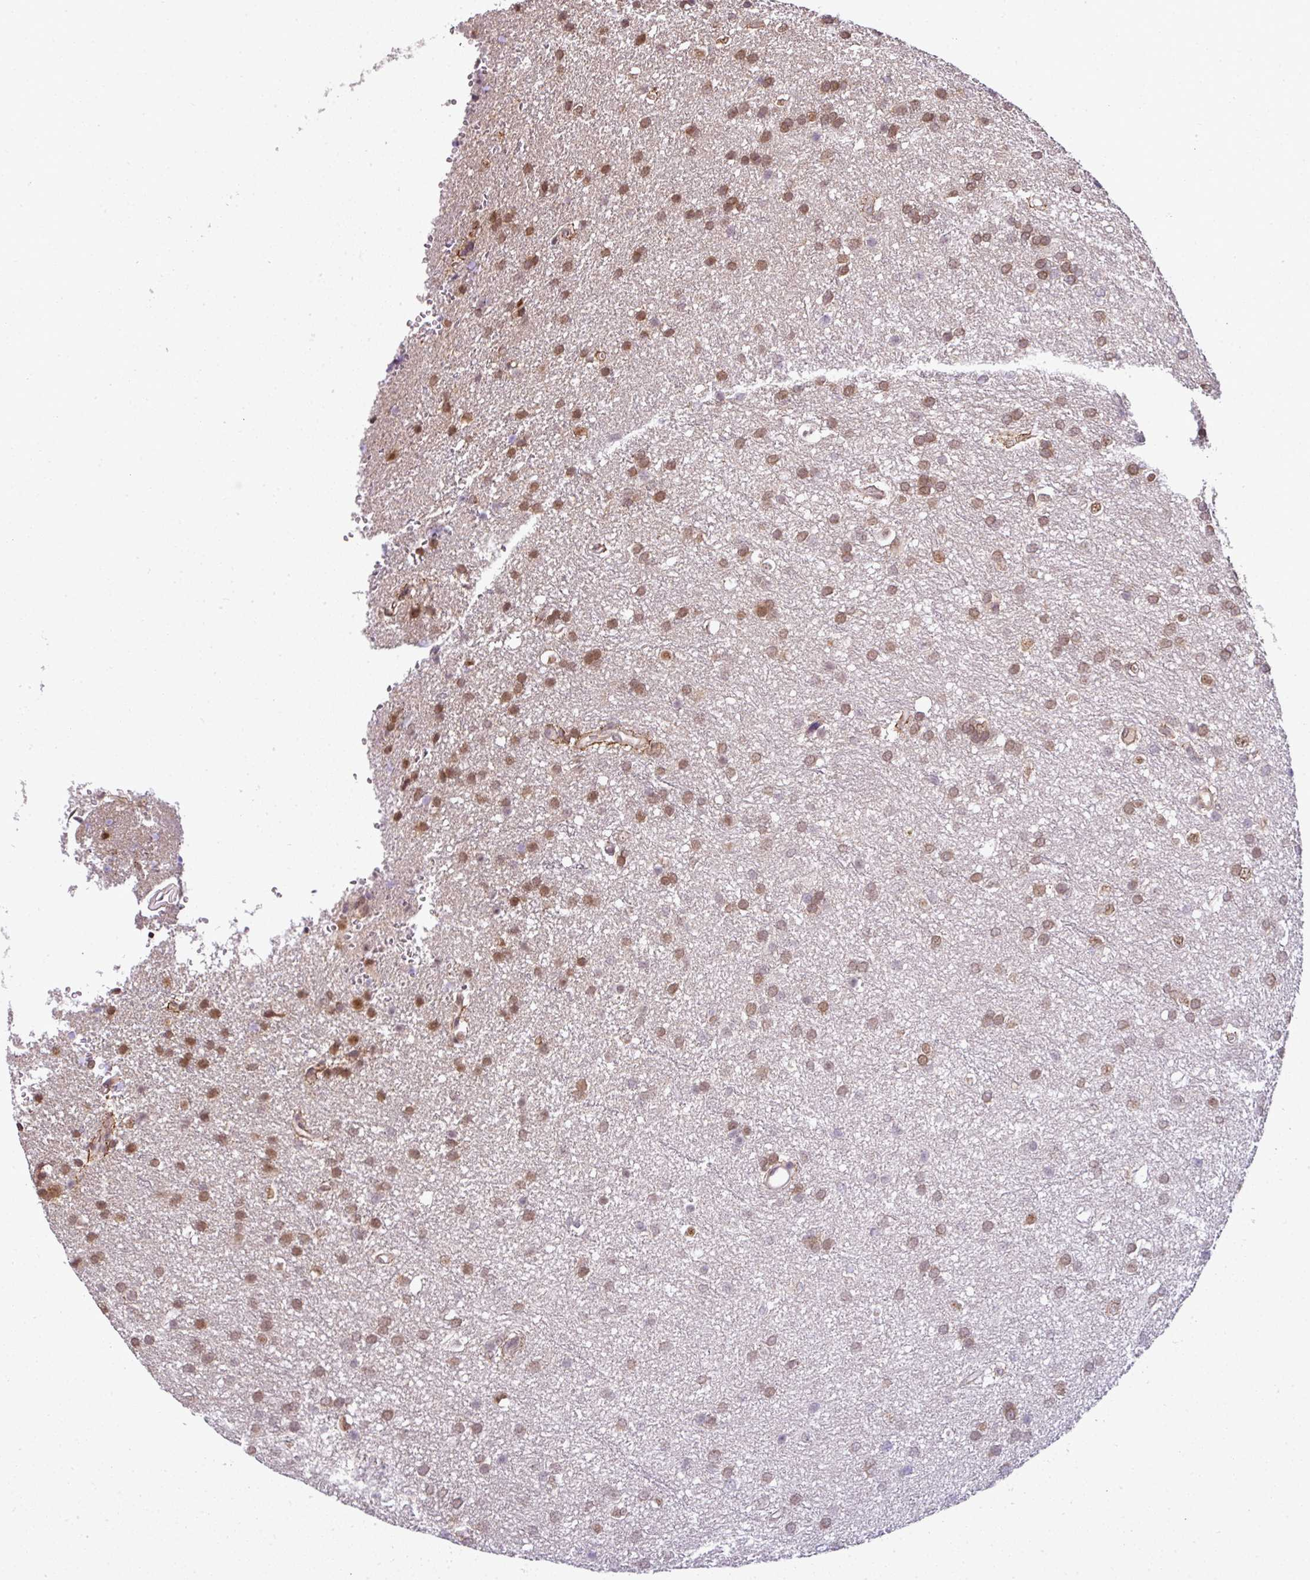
{"staining": {"intensity": "moderate", "quantity": ">75%", "location": "nuclear"}, "tissue": "glioma", "cell_type": "Tumor cells", "image_type": "cancer", "snomed": [{"axis": "morphology", "description": "Glioma, malignant, Low grade"}, {"axis": "topography", "description": "Brain"}], "caption": "Protein analysis of malignant glioma (low-grade) tissue demonstrates moderate nuclear expression in approximately >75% of tumor cells.", "gene": "RBM4B", "patient": {"sex": "female", "age": 33}}